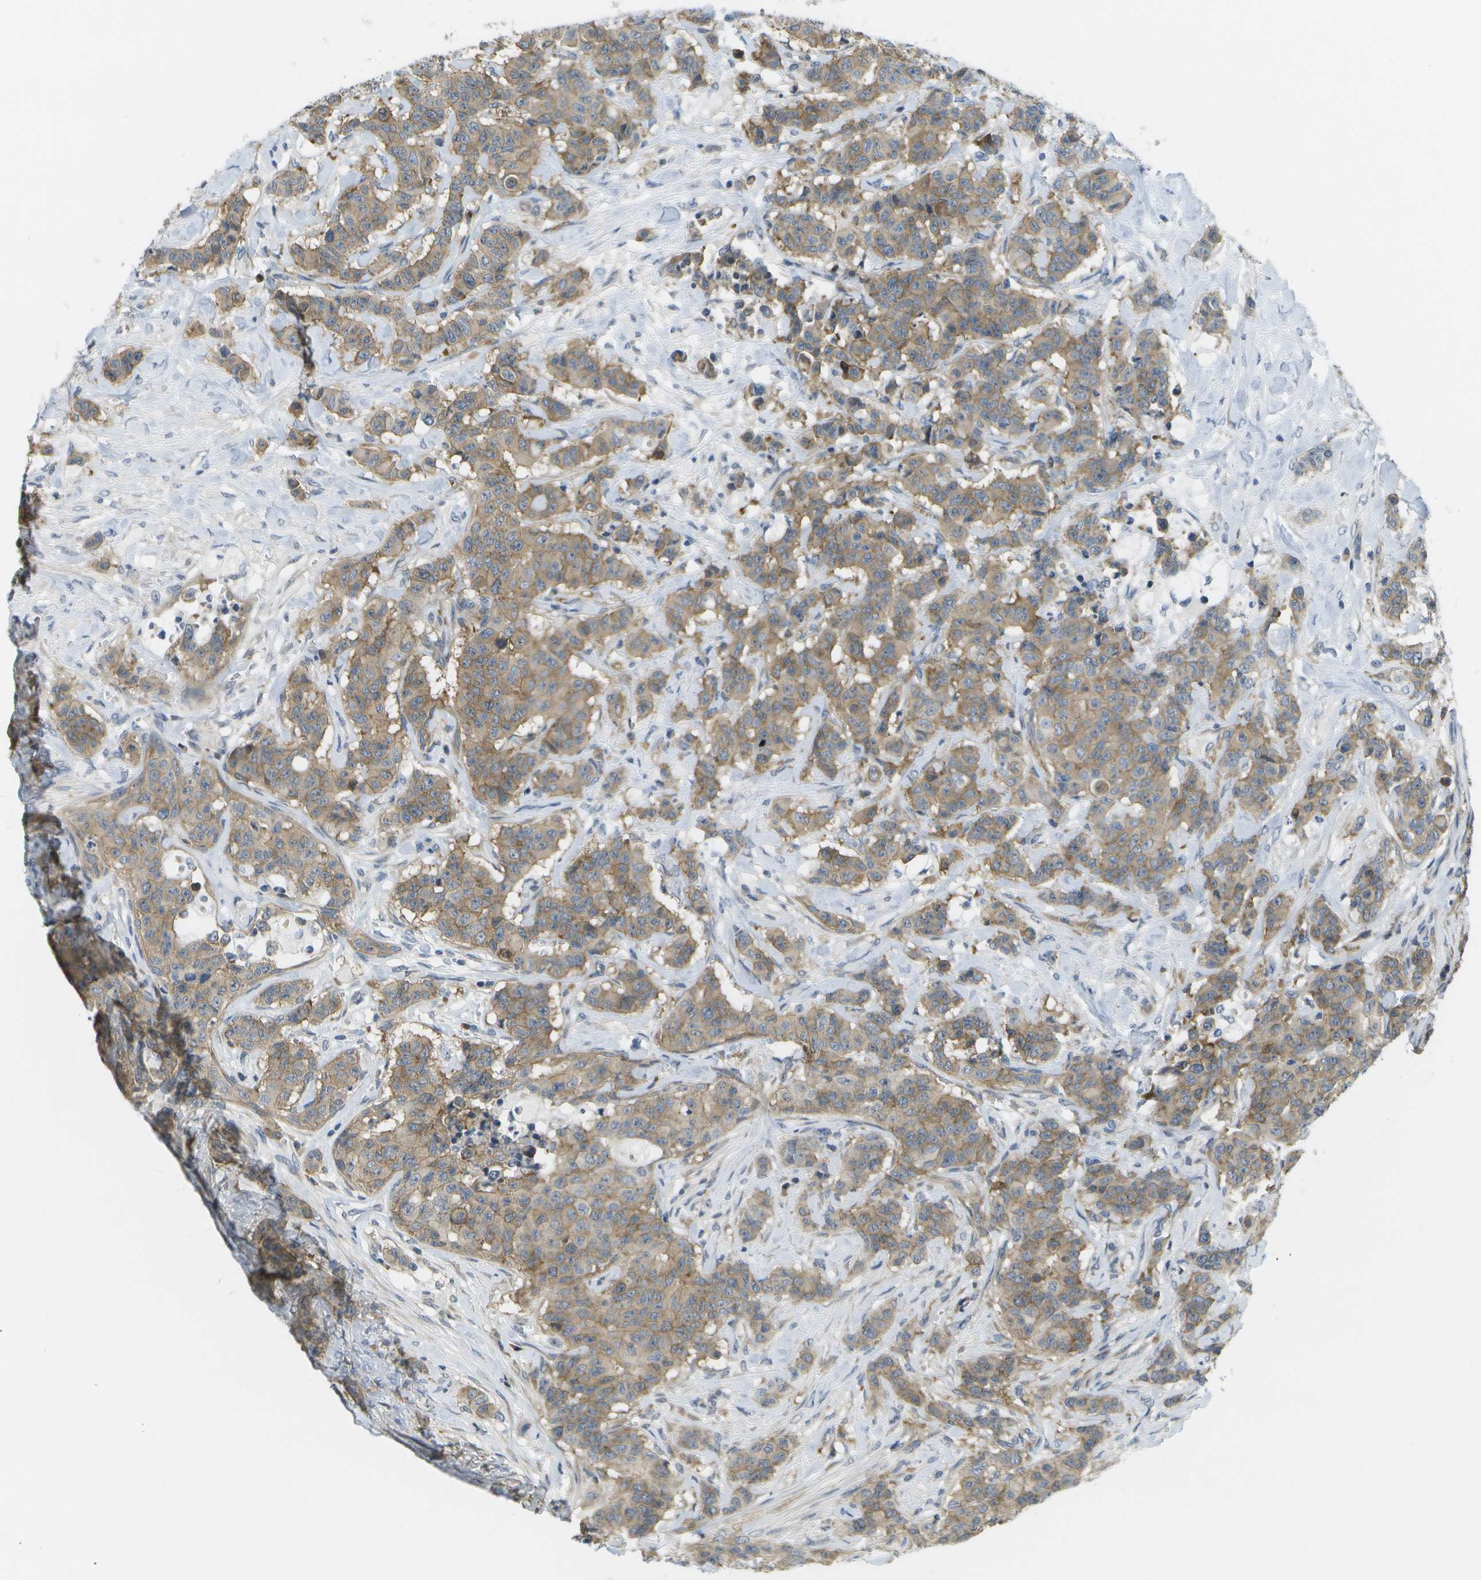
{"staining": {"intensity": "moderate", "quantity": ">75%", "location": "cytoplasmic/membranous"}, "tissue": "breast cancer", "cell_type": "Tumor cells", "image_type": "cancer", "snomed": [{"axis": "morphology", "description": "Normal tissue, NOS"}, {"axis": "morphology", "description": "Duct carcinoma"}, {"axis": "topography", "description": "Breast"}], "caption": "Protein staining of breast cancer (infiltrating ductal carcinoma) tissue reveals moderate cytoplasmic/membranous positivity in approximately >75% of tumor cells.", "gene": "MARCHF8", "patient": {"sex": "female", "age": 40}}